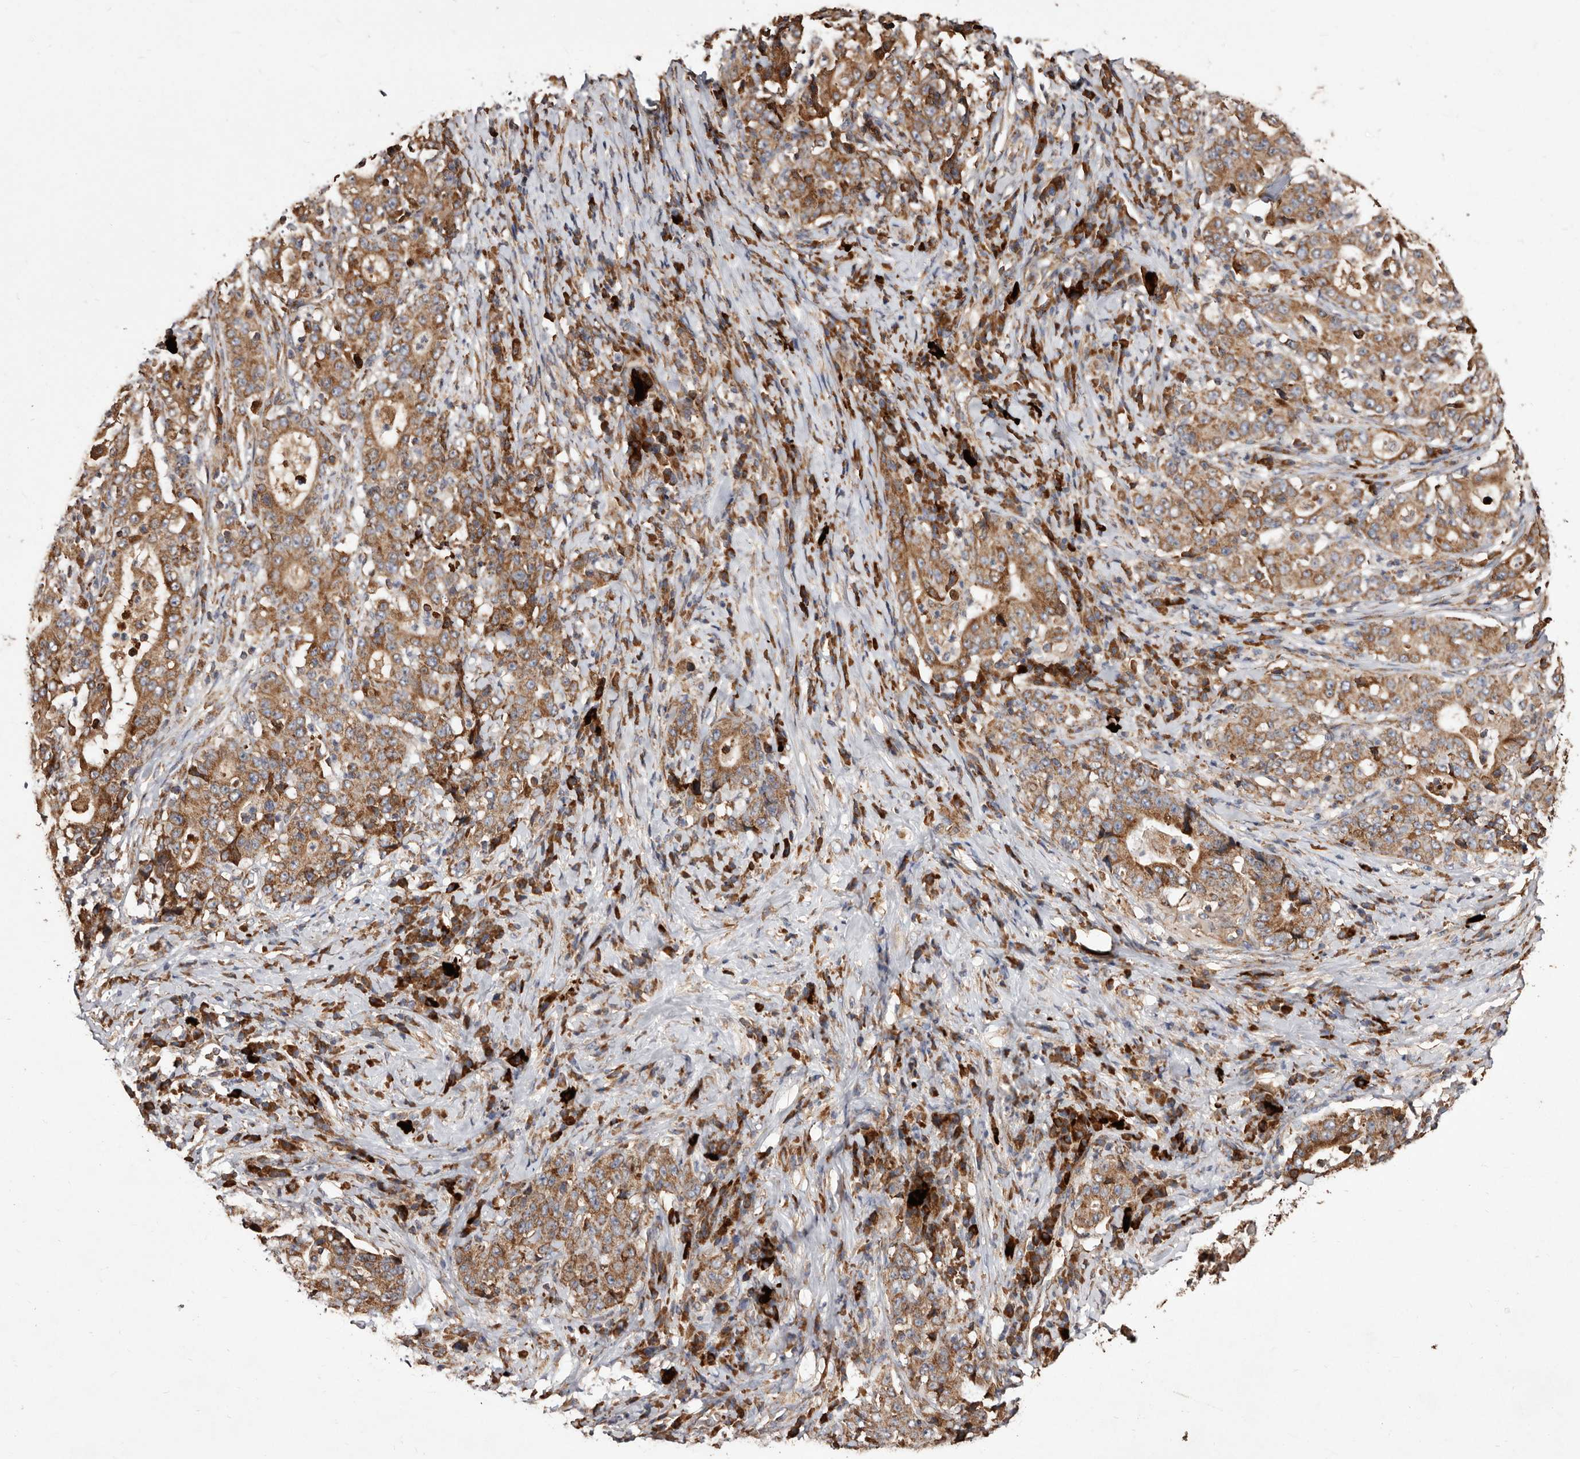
{"staining": {"intensity": "moderate", "quantity": ">75%", "location": "cytoplasmic/membranous"}, "tissue": "stomach cancer", "cell_type": "Tumor cells", "image_type": "cancer", "snomed": [{"axis": "morphology", "description": "Normal tissue, NOS"}, {"axis": "morphology", "description": "Adenocarcinoma, NOS"}, {"axis": "topography", "description": "Stomach, upper"}, {"axis": "topography", "description": "Stomach"}], "caption": "Immunohistochemistry (IHC) of adenocarcinoma (stomach) displays medium levels of moderate cytoplasmic/membranous positivity in approximately >75% of tumor cells.", "gene": "STEAP2", "patient": {"sex": "male", "age": 59}}